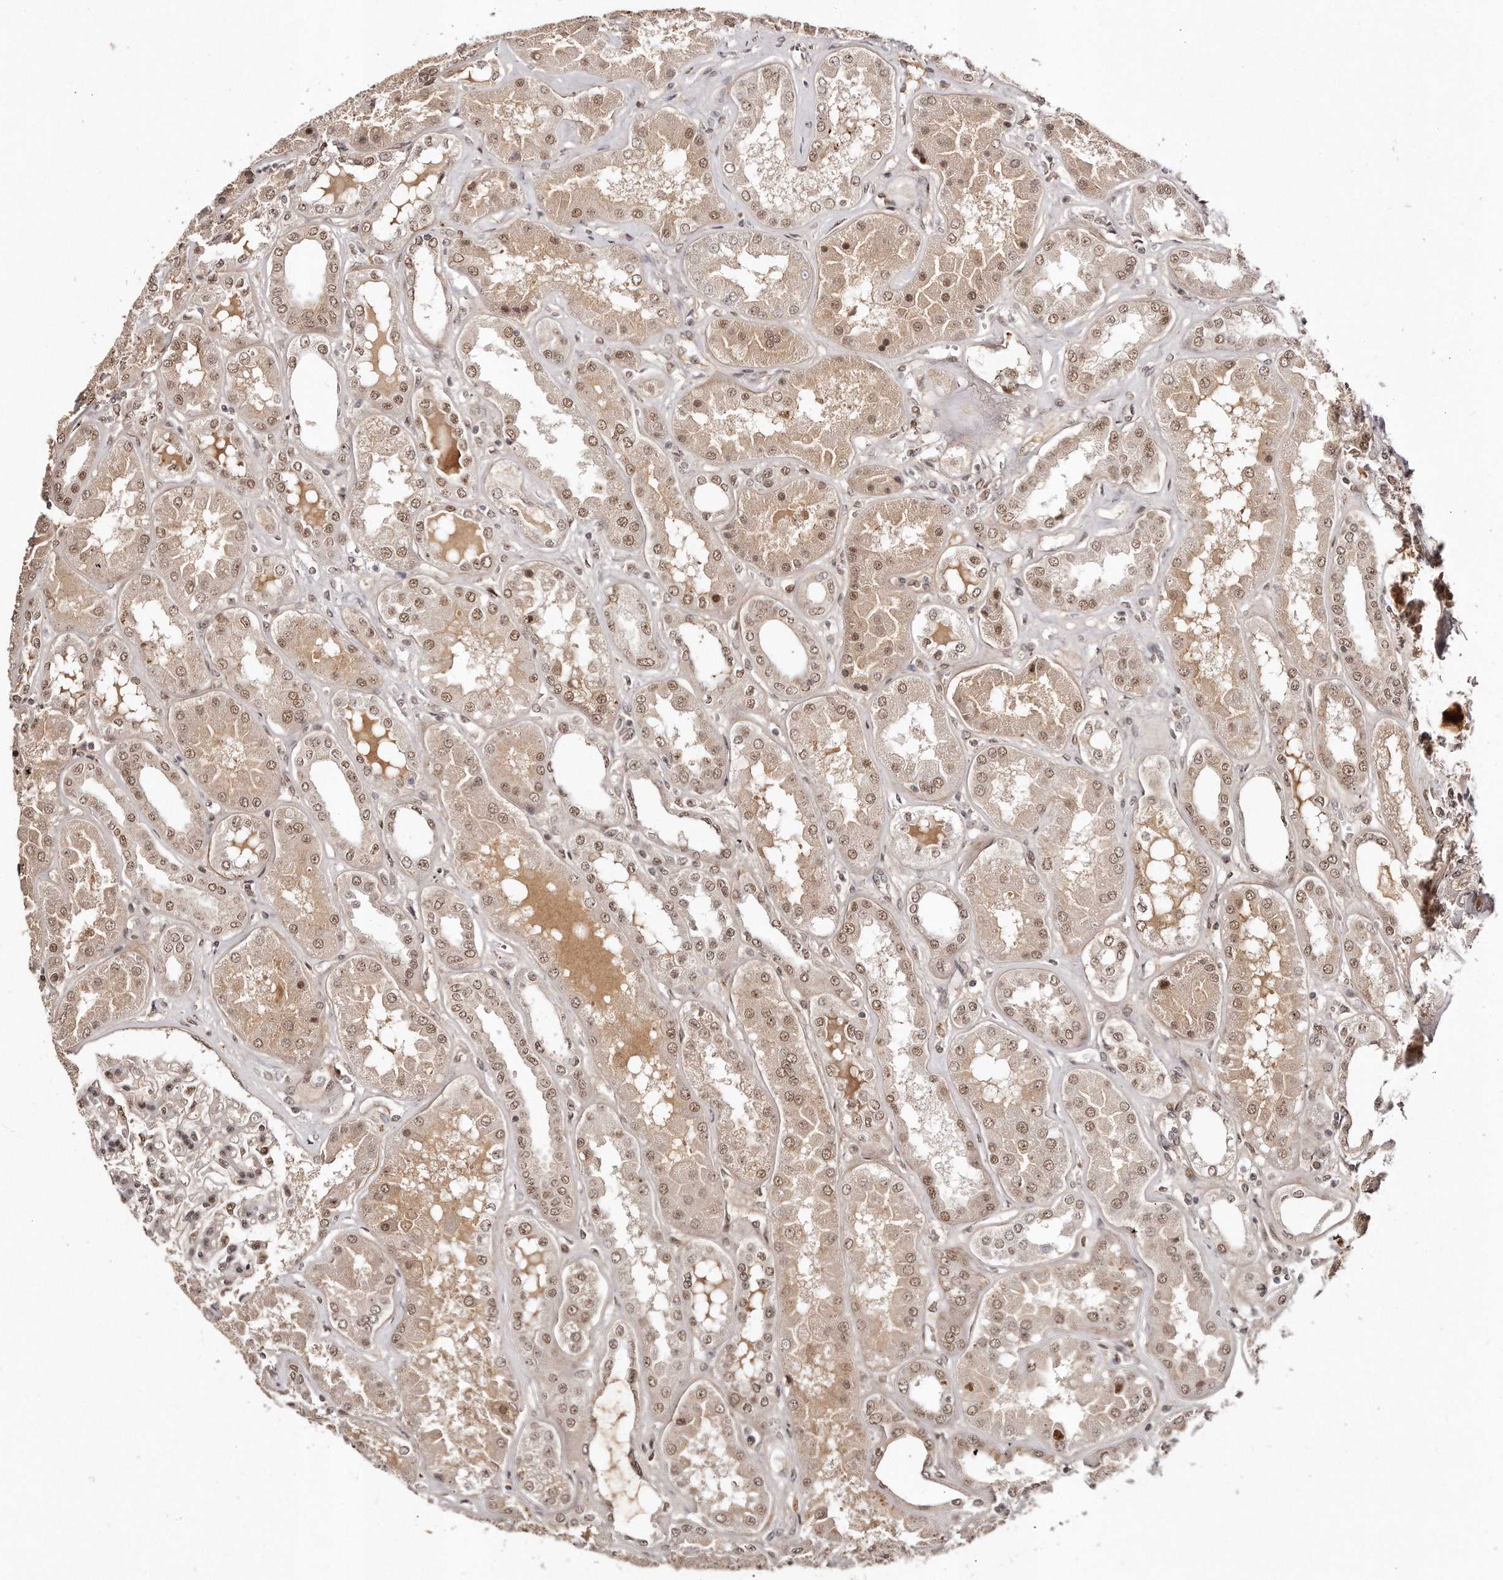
{"staining": {"intensity": "moderate", "quantity": ">75%", "location": "cytoplasmic/membranous,nuclear"}, "tissue": "kidney", "cell_type": "Cells in glomeruli", "image_type": "normal", "snomed": [{"axis": "morphology", "description": "Normal tissue, NOS"}, {"axis": "topography", "description": "Kidney"}], "caption": "Kidney stained with IHC displays moderate cytoplasmic/membranous,nuclear staining in approximately >75% of cells in glomeruli. (DAB IHC with brightfield microscopy, high magnification).", "gene": "SOX4", "patient": {"sex": "female", "age": 56}}